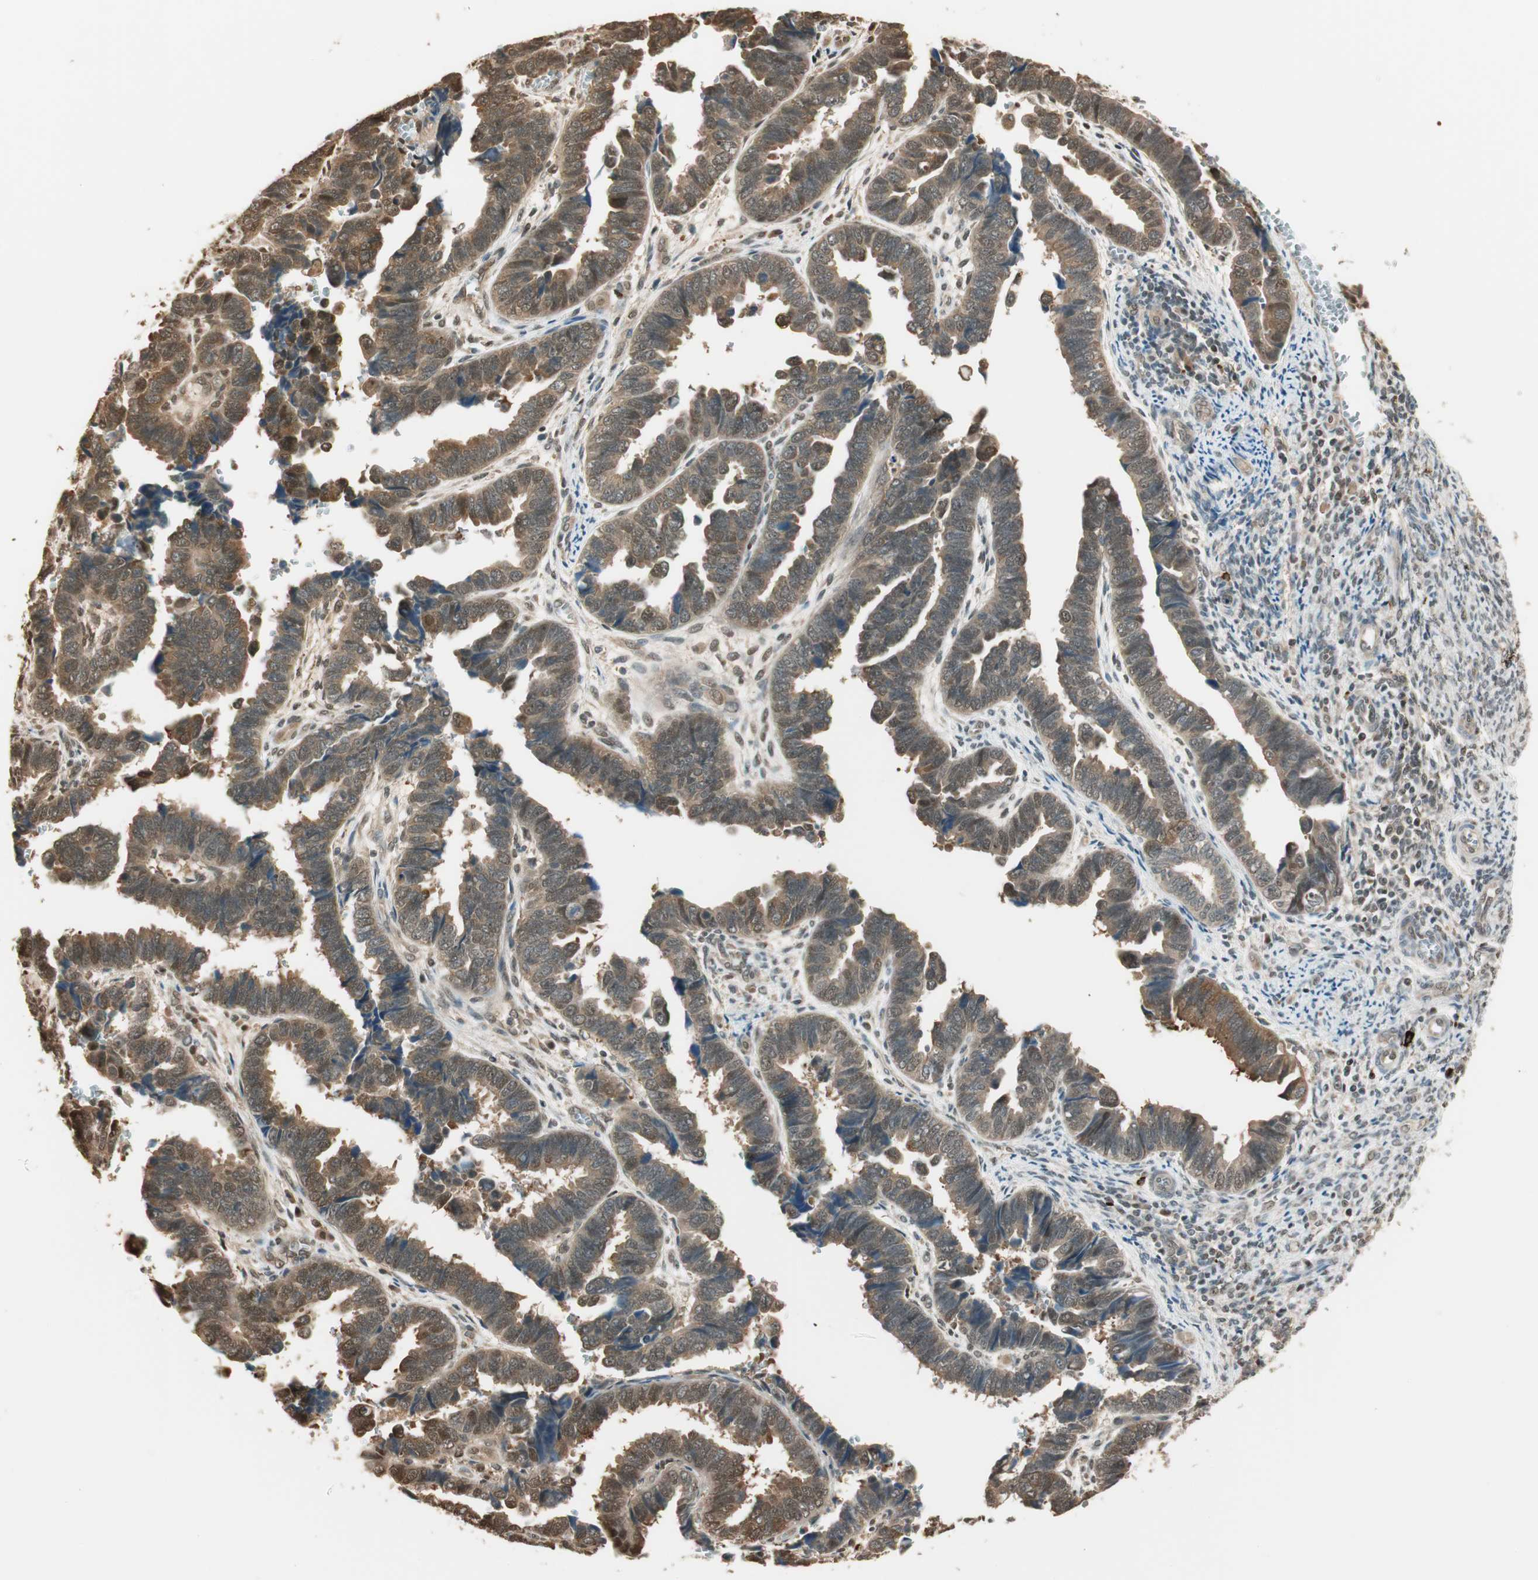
{"staining": {"intensity": "strong", "quantity": ">75%", "location": "cytoplasmic/membranous,nuclear"}, "tissue": "endometrial cancer", "cell_type": "Tumor cells", "image_type": "cancer", "snomed": [{"axis": "morphology", "description": "Adenocarcinoma, NOS"}, {"axis": "topography", "description": "Endometrium"}], "caption": "Brown immunohistochemical staining in endometrial adenocarcinoma displays strong cytoplasmic/membranous and nuclear expression in about >75% of tumor cells. The staining was performed using DAB, with brown indicating positive protein expression. Nuclei are stained blue with hematoxylin.", "gene": "ZNF443", "patient": {"sex": "female", "age": 75}}